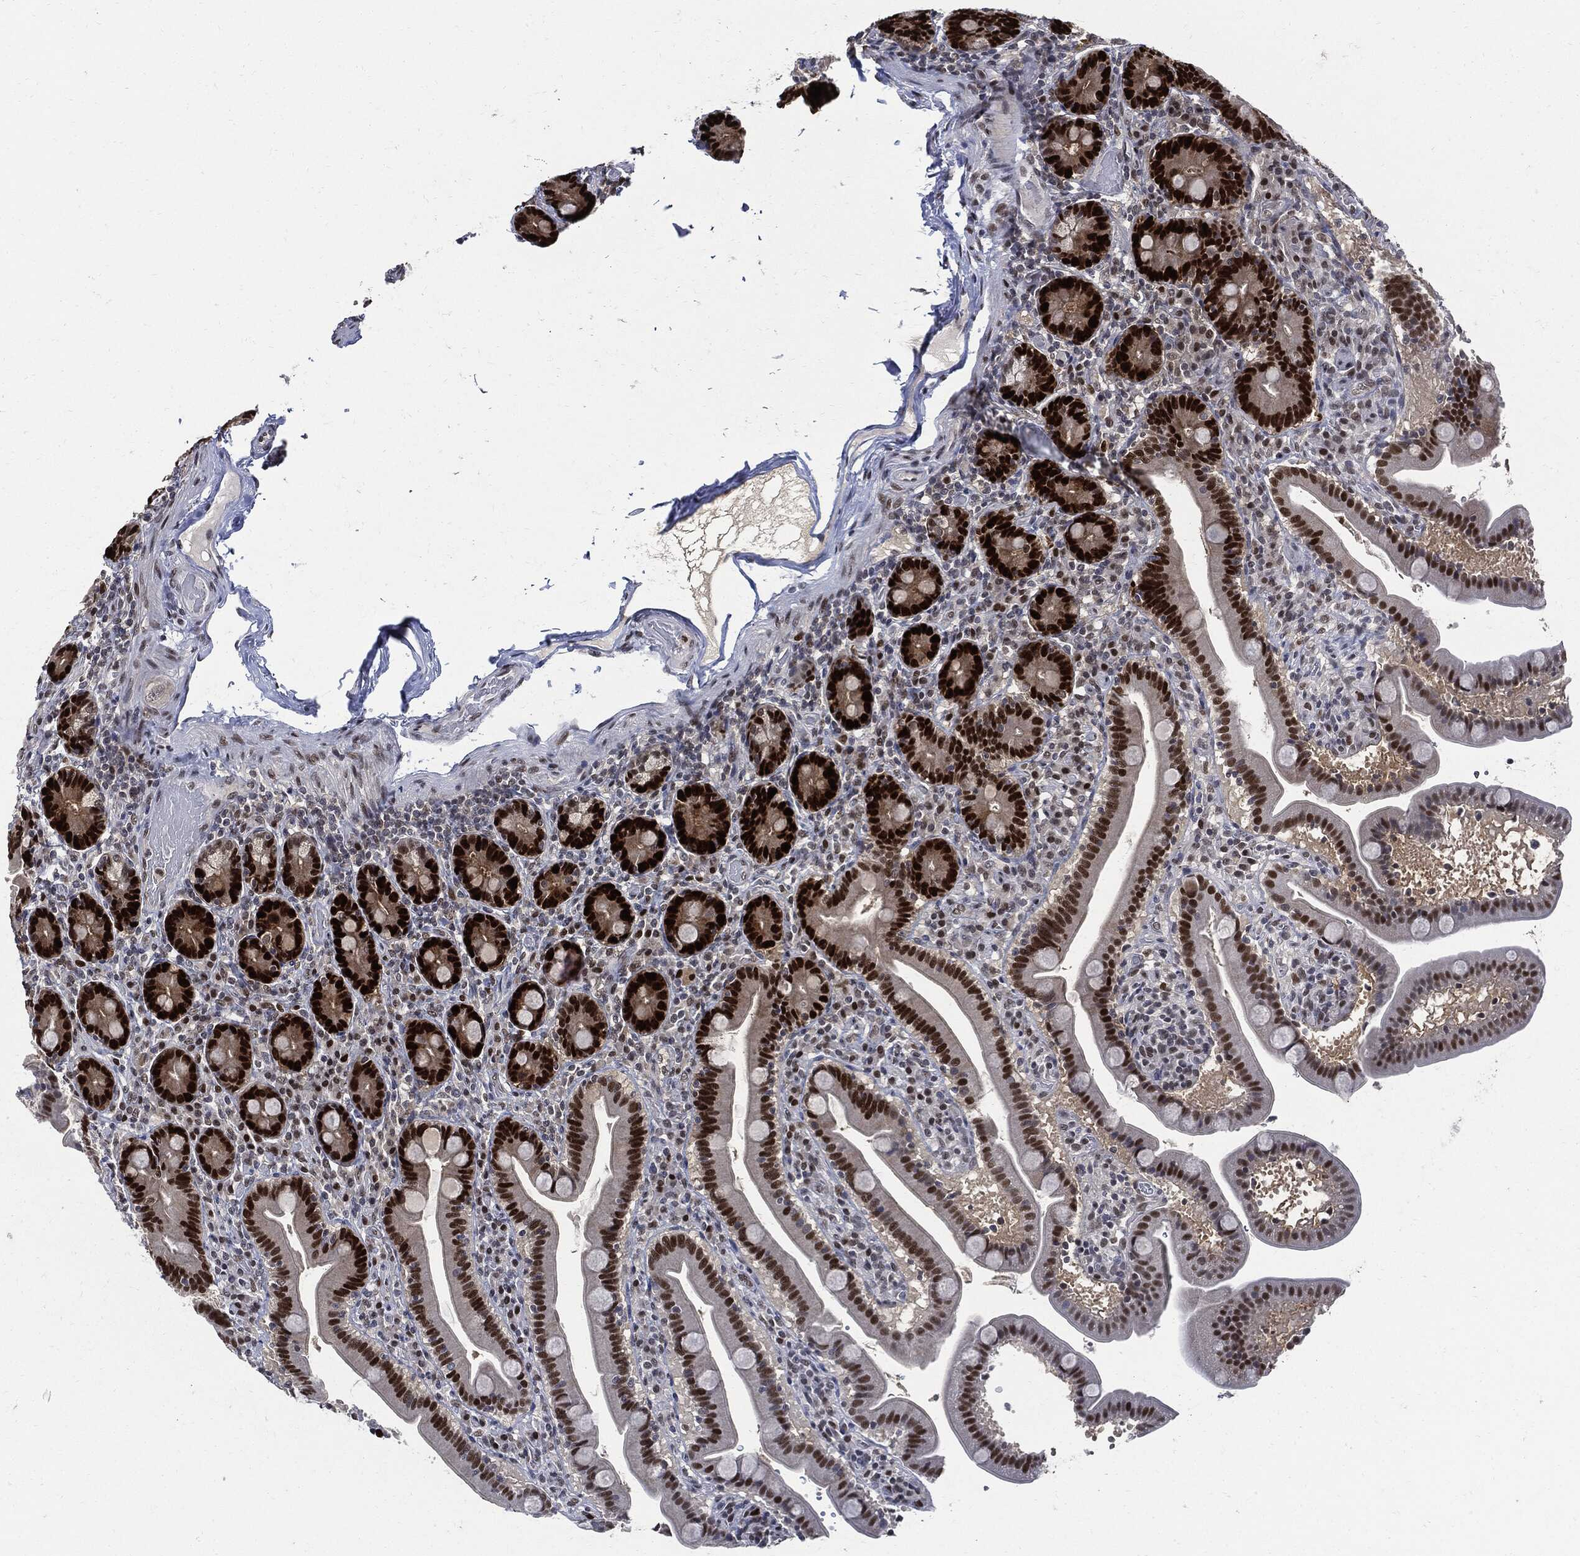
{"staining": {"intensity": "strong", "quantity": "25%-75%", "location": "nuclear"}, "tissue": "small intestine", "cell_type": "Glandular cells", "image_type": "normal", "snomed": [{"axis": "morphology", "description": "Normal tissue, NOS"}, {"axis": "topography", "description": "Small intestine"}], "caption": "Immunohistochemistry (DAB) staining of unremarkable small intestine exhibits strong nuclear protein positivity in approximately 25%-75% of glandular cells.", "gene": "PCNA", "patient": {"sex": "male", "age": 66}}